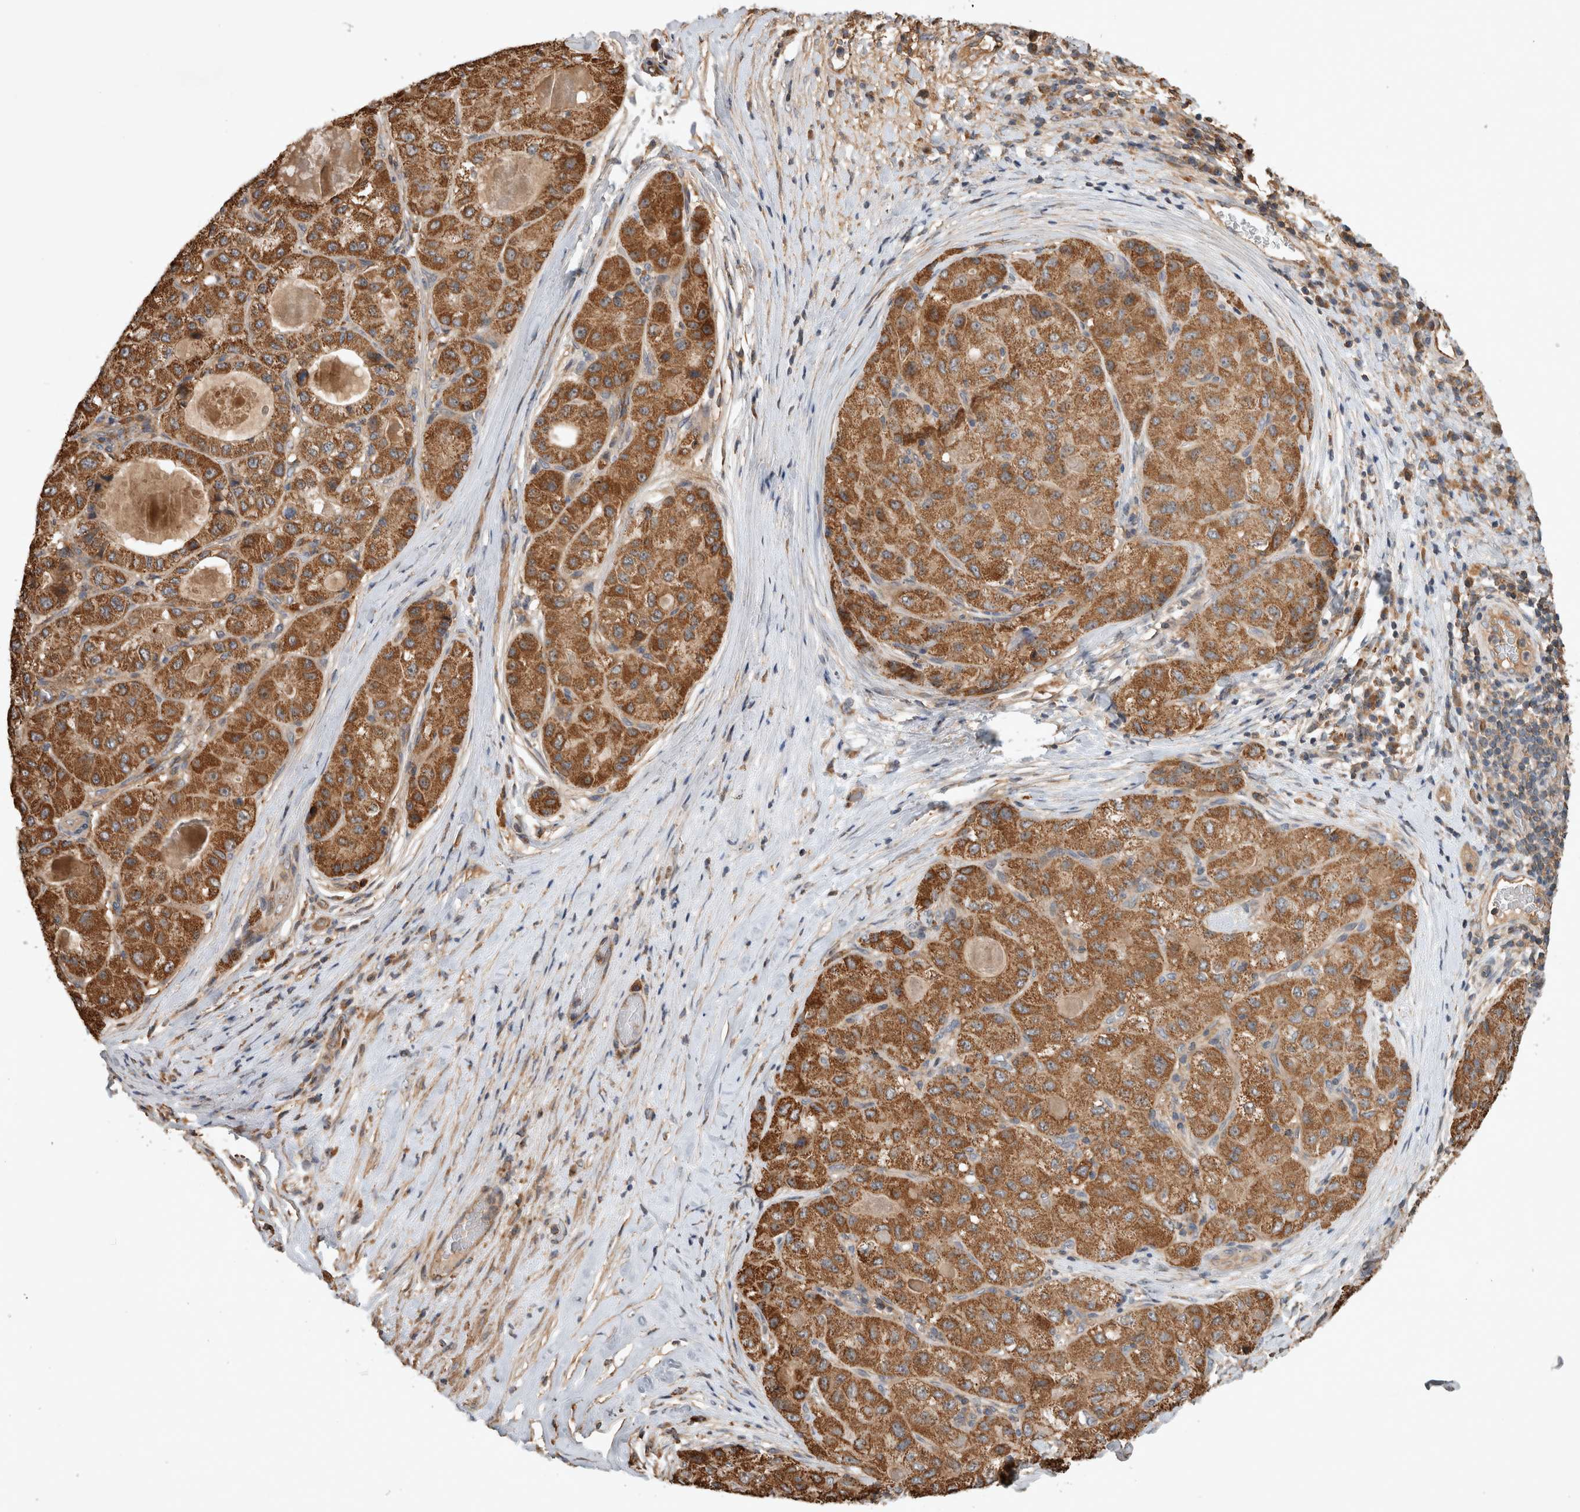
{"staining": {"intensity": "moderate", "quantity": ">75%", "location": "cytoplasmic/membranous"}, "tissue": "liver cancer", "cell_type": "Tumor cells", "image_type": "cancer", "snomed": [{"axis": "morphology", "description": "Carcinoma, Hepatocellular, NOS"}, {"axis": "topography", "description": "Liver"}], "caption": "A brown stain shows moderate cytoplasmic/membranous staining of a protein in liver hepatocellular carcinoma tumor cells. The protein is shown in brown color, while the nuclei are stained blue.", "gene": "SERAC1", "patient": {"sex": "male", "age": 80}}